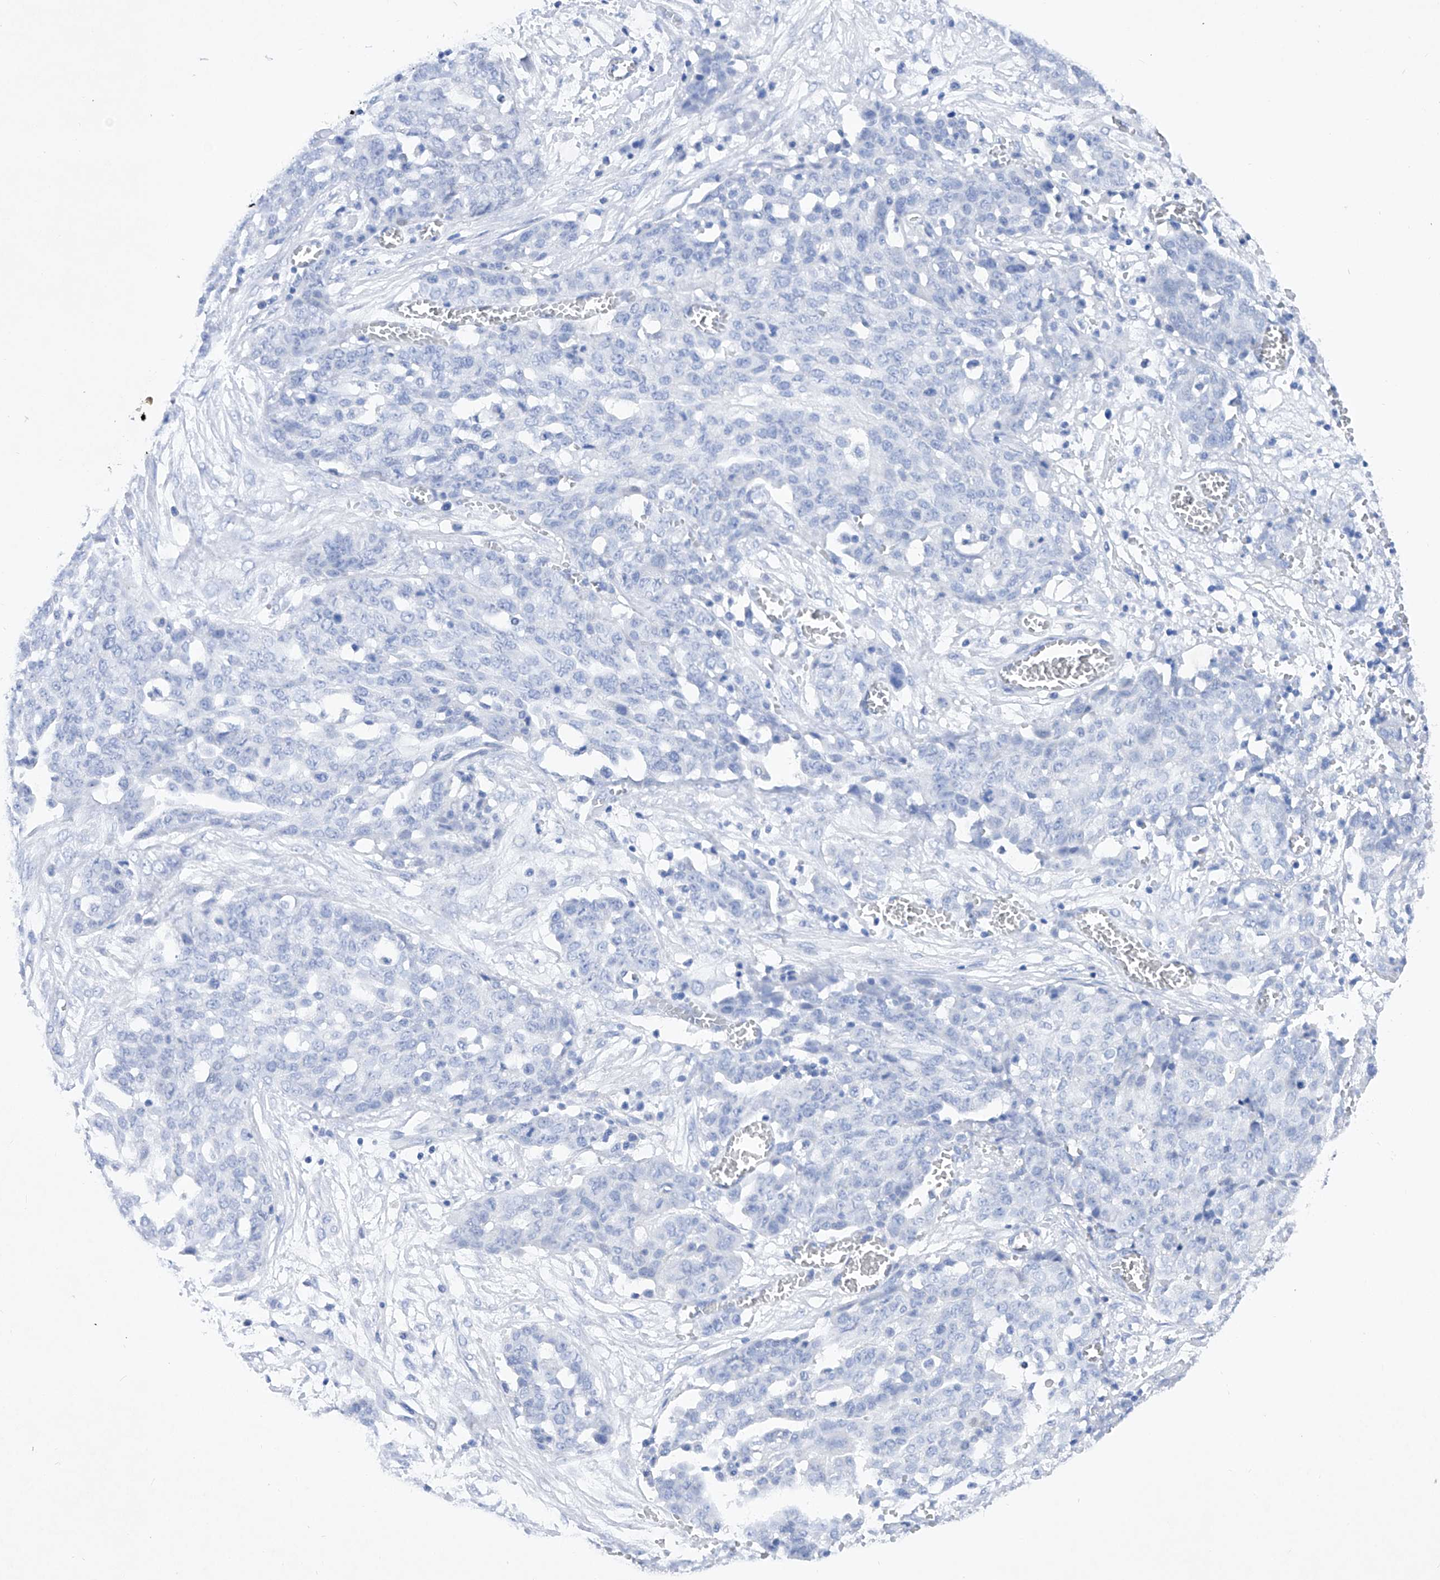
{"staining": {"intensity": "negative", "quantity": "none", "location": "none"}, "tissue": "ovarian cancer", "cell_type": "Tumor cells", "image_type": "cancer", "snomed": [{"axis": "morphology", "description": "Cystadenocarcinoma, serous, NOS"}, {"axis": "topography", "description": "Soft tissue"}, {"axis": "topography", "description": "Ovary"}], "caption": "Tumor cells show no significant expression in ovarian cancer. (Stains: DAB IHC with hematoxylin counter stain, Microscopy: brightfield microscopy at high magnification).", "gene": "BARX2", "patient": {"sex": "female", "age": 57}}